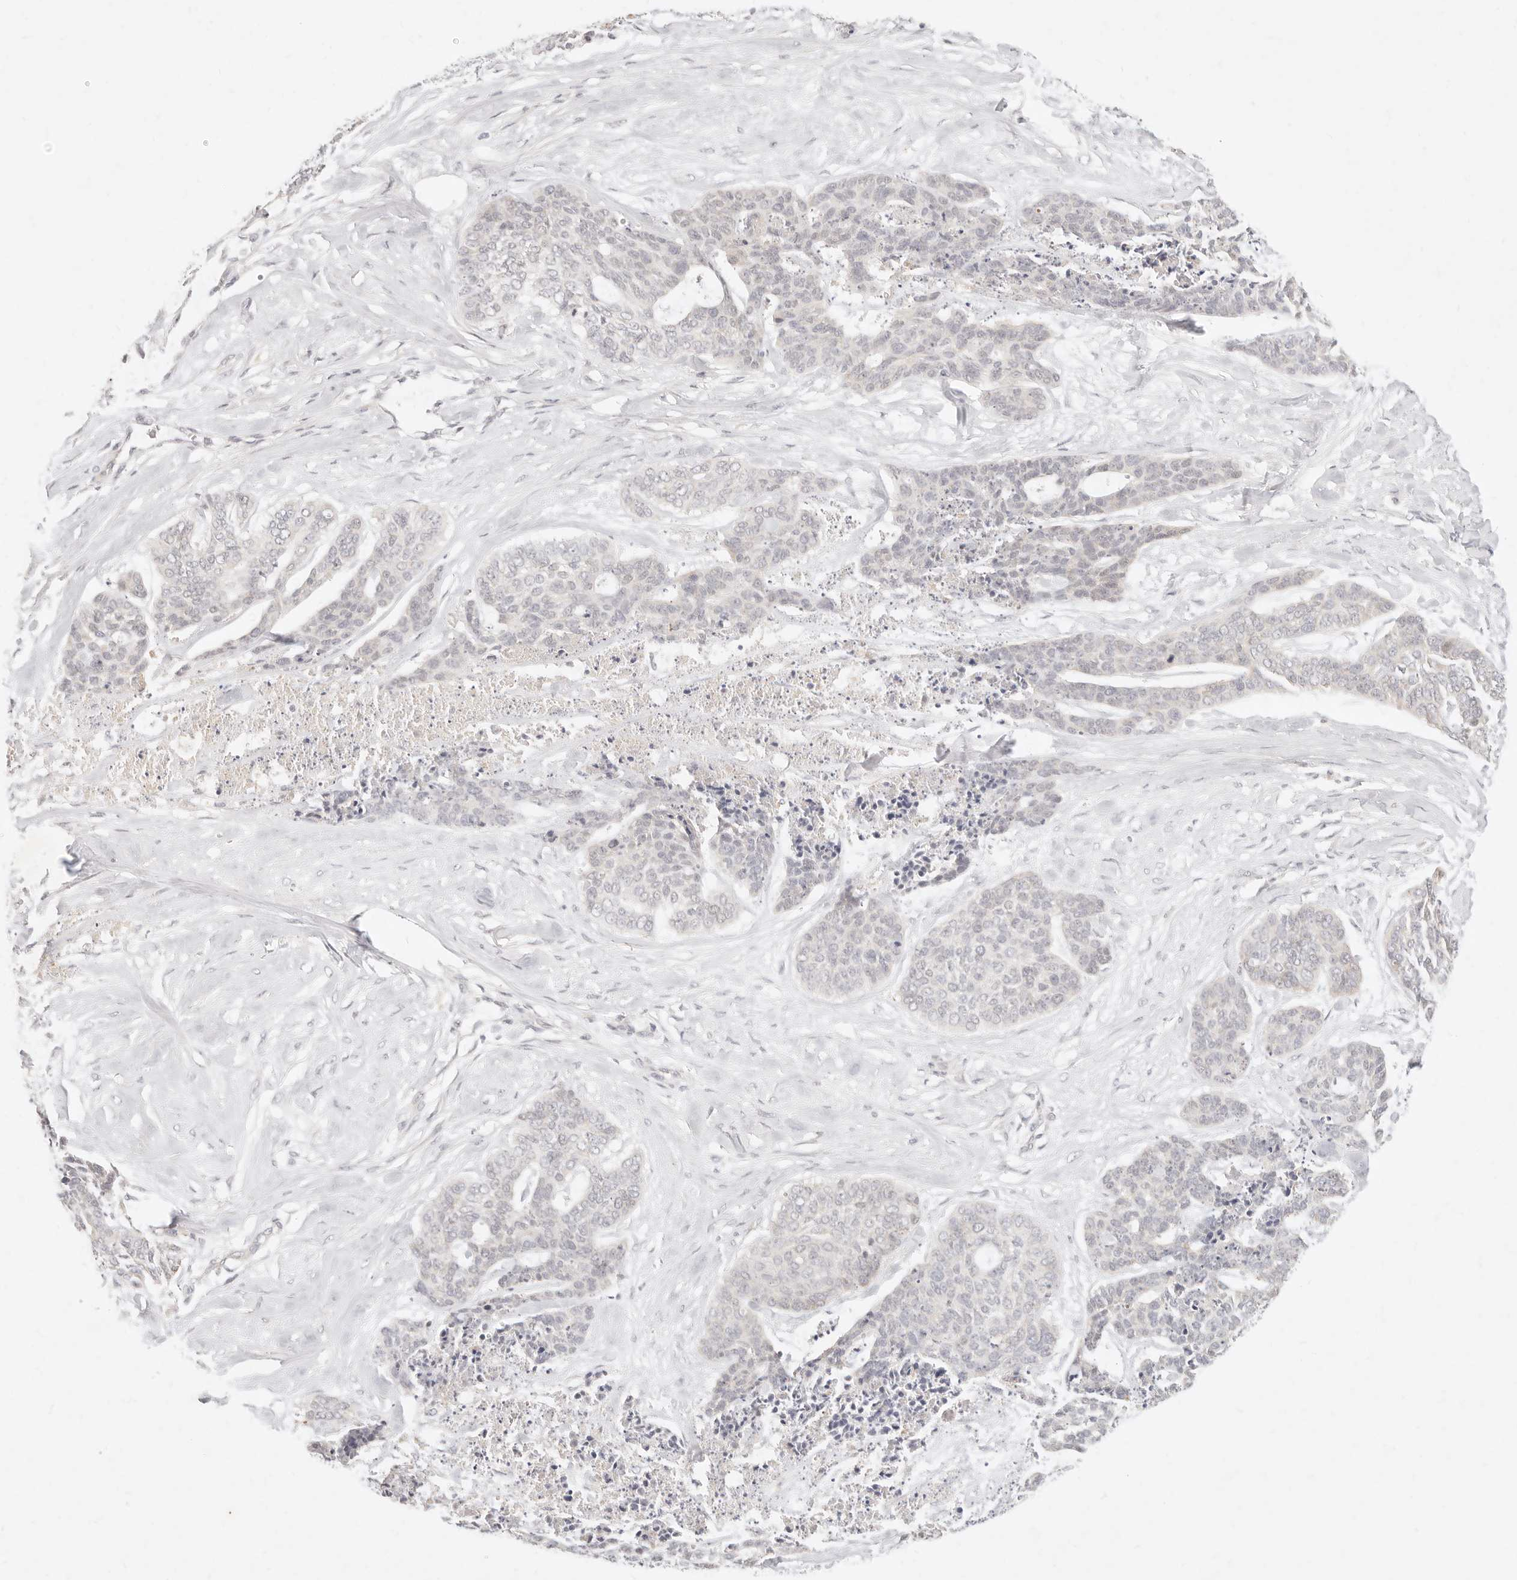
{"staining": {"intensity": "negative", "quantity": "none", "location": "none"}, "tissue": "skin cancer", "cell_type": "Tumor cells", "image_type": "cancer", "snomed": [{"axis": "morphology", "description": "Basal cell carcinoma"}, {"axis": "topography", "description": "Skin"}], "caption": "DAB immunohistochemical staining of skin cancer (basal cell carcinoma) shows no significant expression in tumor cells.", "gene": "ASCL3", "patient": {"sex": "female", "age": 64}}